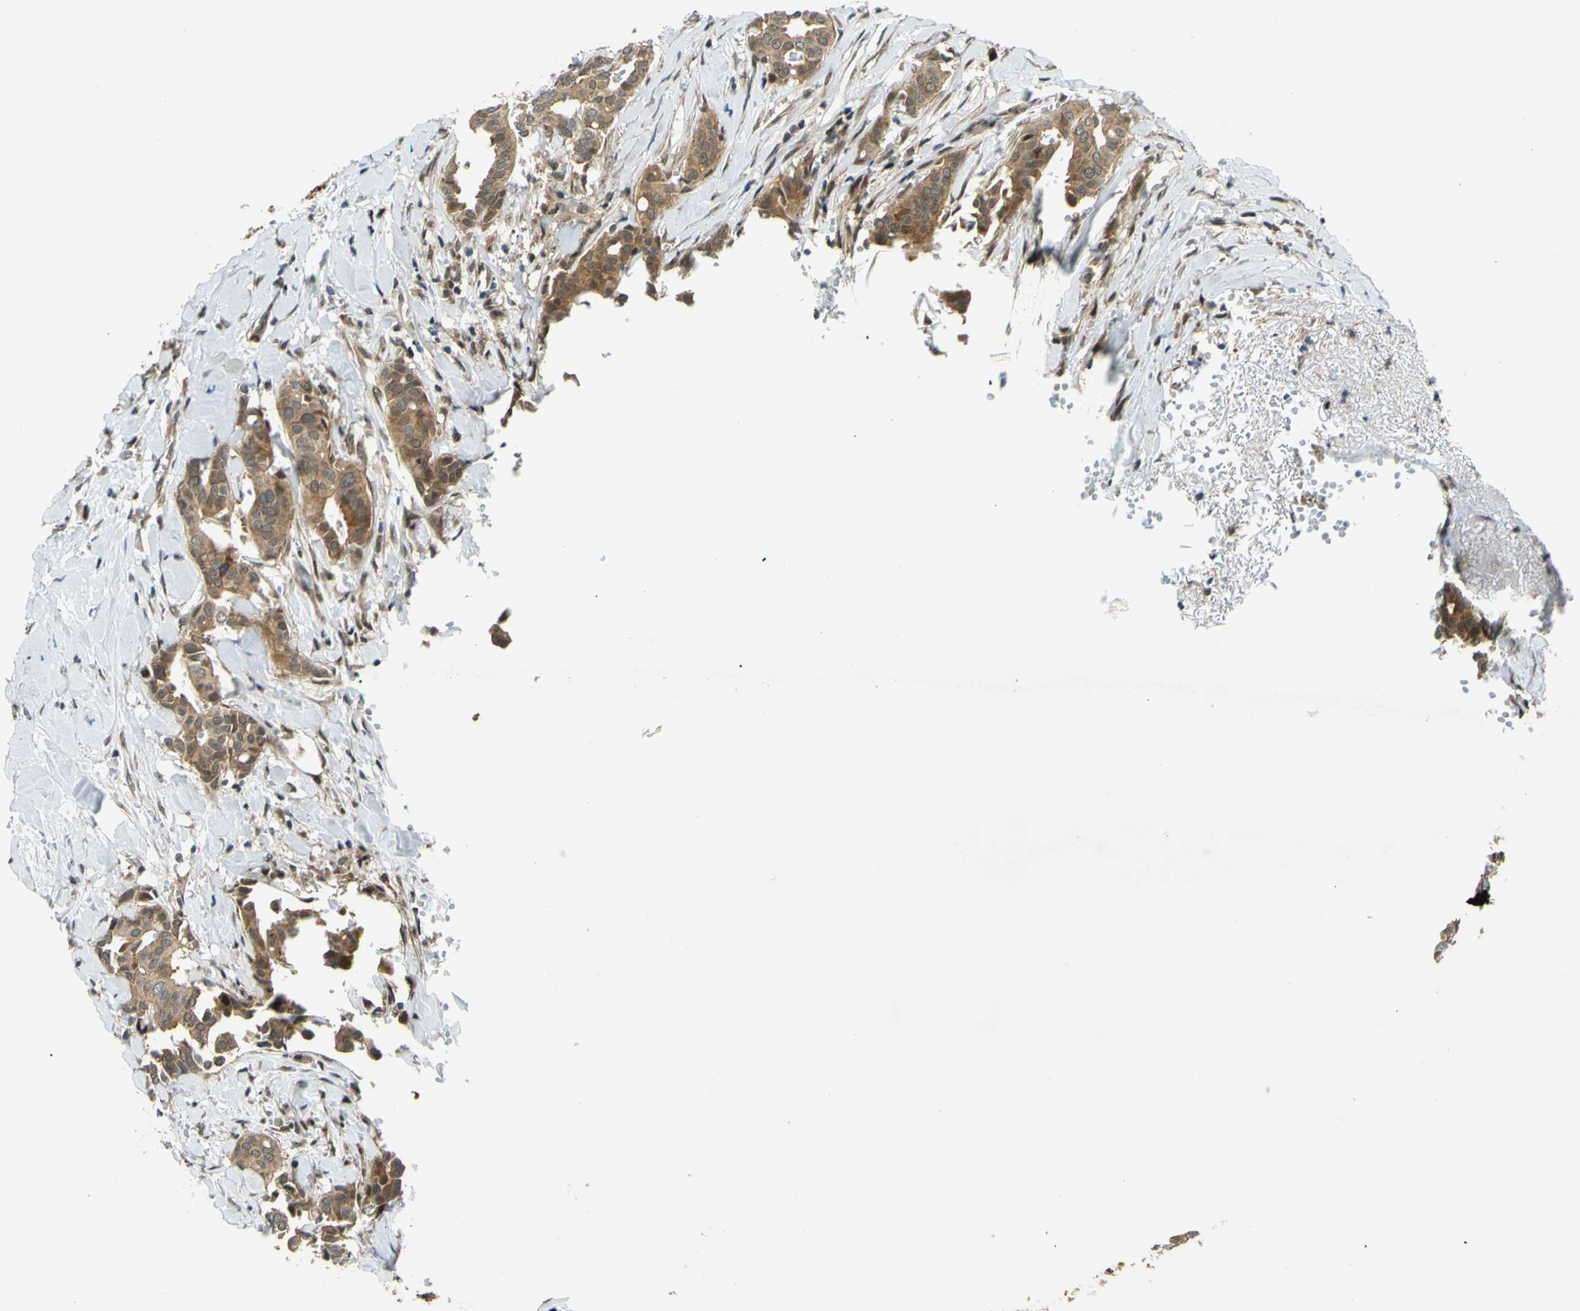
{"staining": {"intensity": "moderate", "quantity": ">75%", "location": "cytoplasmic/membranous"}, "tissue": "head and neck cancer", "cell_type": "Tumor cells", "image_type": "cancer", "snomed": [{"axis": "morphology", "description": "Adenocarcinoma, NOS"}, {"axis": "topography", "description": "Salivary gland"}, {"axis": "topography", "description": "Head-Neck"}], "caption": "Immunohistochemistry (IHC) image of neoplastic tissue: head and neck cancer (adenocarcinoma) stained using IHC displays medium levels of moderate protein expression localized specifically in the cytoplasmic/membranous of tumor cells, appearing as a cytoplasmic/membranous brown color.", "gene": "ABCC8", "patient": {"sex": "female", "age": 59}}